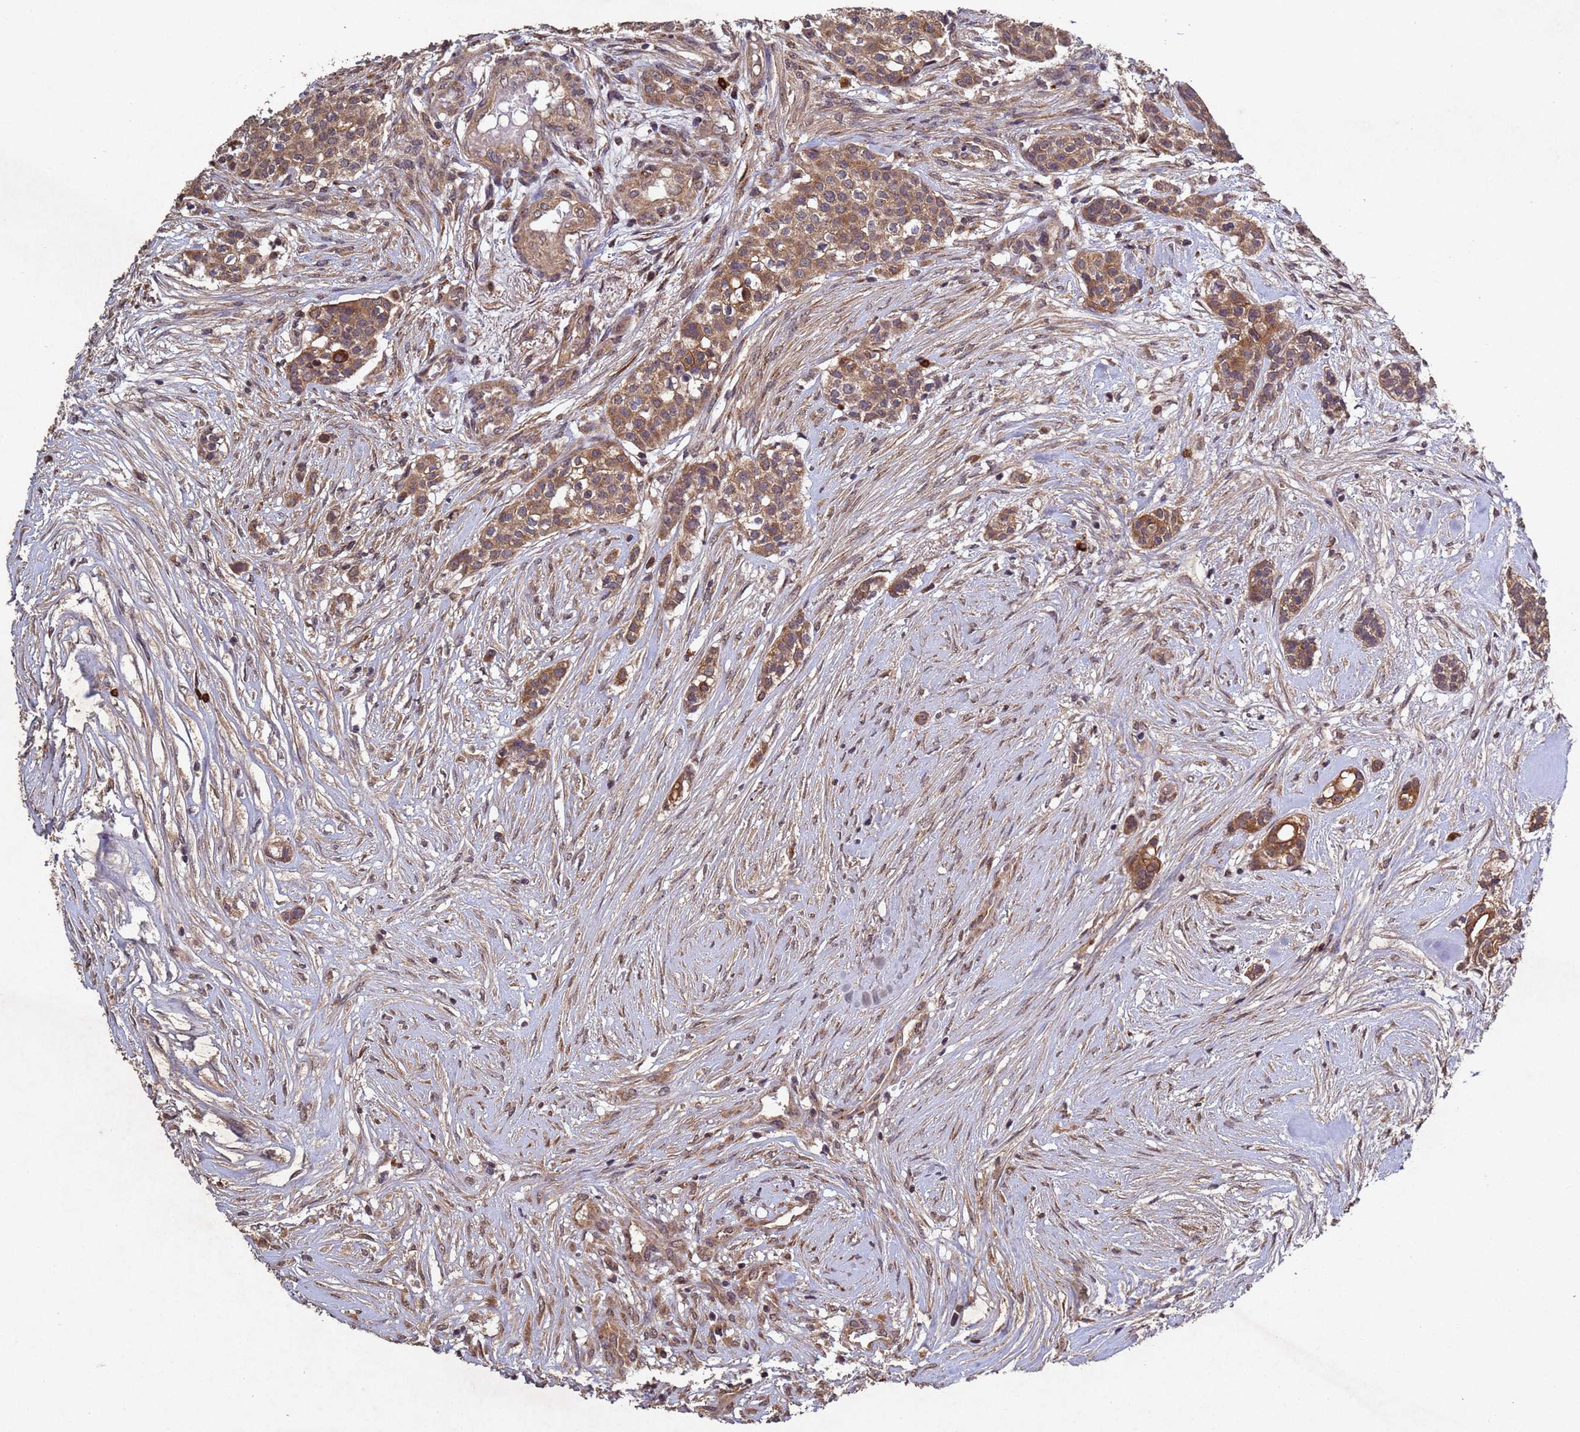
{"staining": {"intensity": "moderate", "quantity": ">75%", "location": "cytoplasmic/membranous"}, "tissue": "head and neck cancer", "cell_type": "Tumor cells", "image_type": "cancer", "snomed": [{"axis": "morphology", "description": "Adenocarcinoma, NOS"}, {"axis": "topography", "description": "Head-Neck"}], "caption": "Protein positivity by immunohistochemistry shows moderate cytoplasmic/membranous staining in about >75% of tumor cells in head and neck cancer (adenocarcinoma).", "gene": "FASTKD1", "patient": {"sex": "male", "age": 81}}